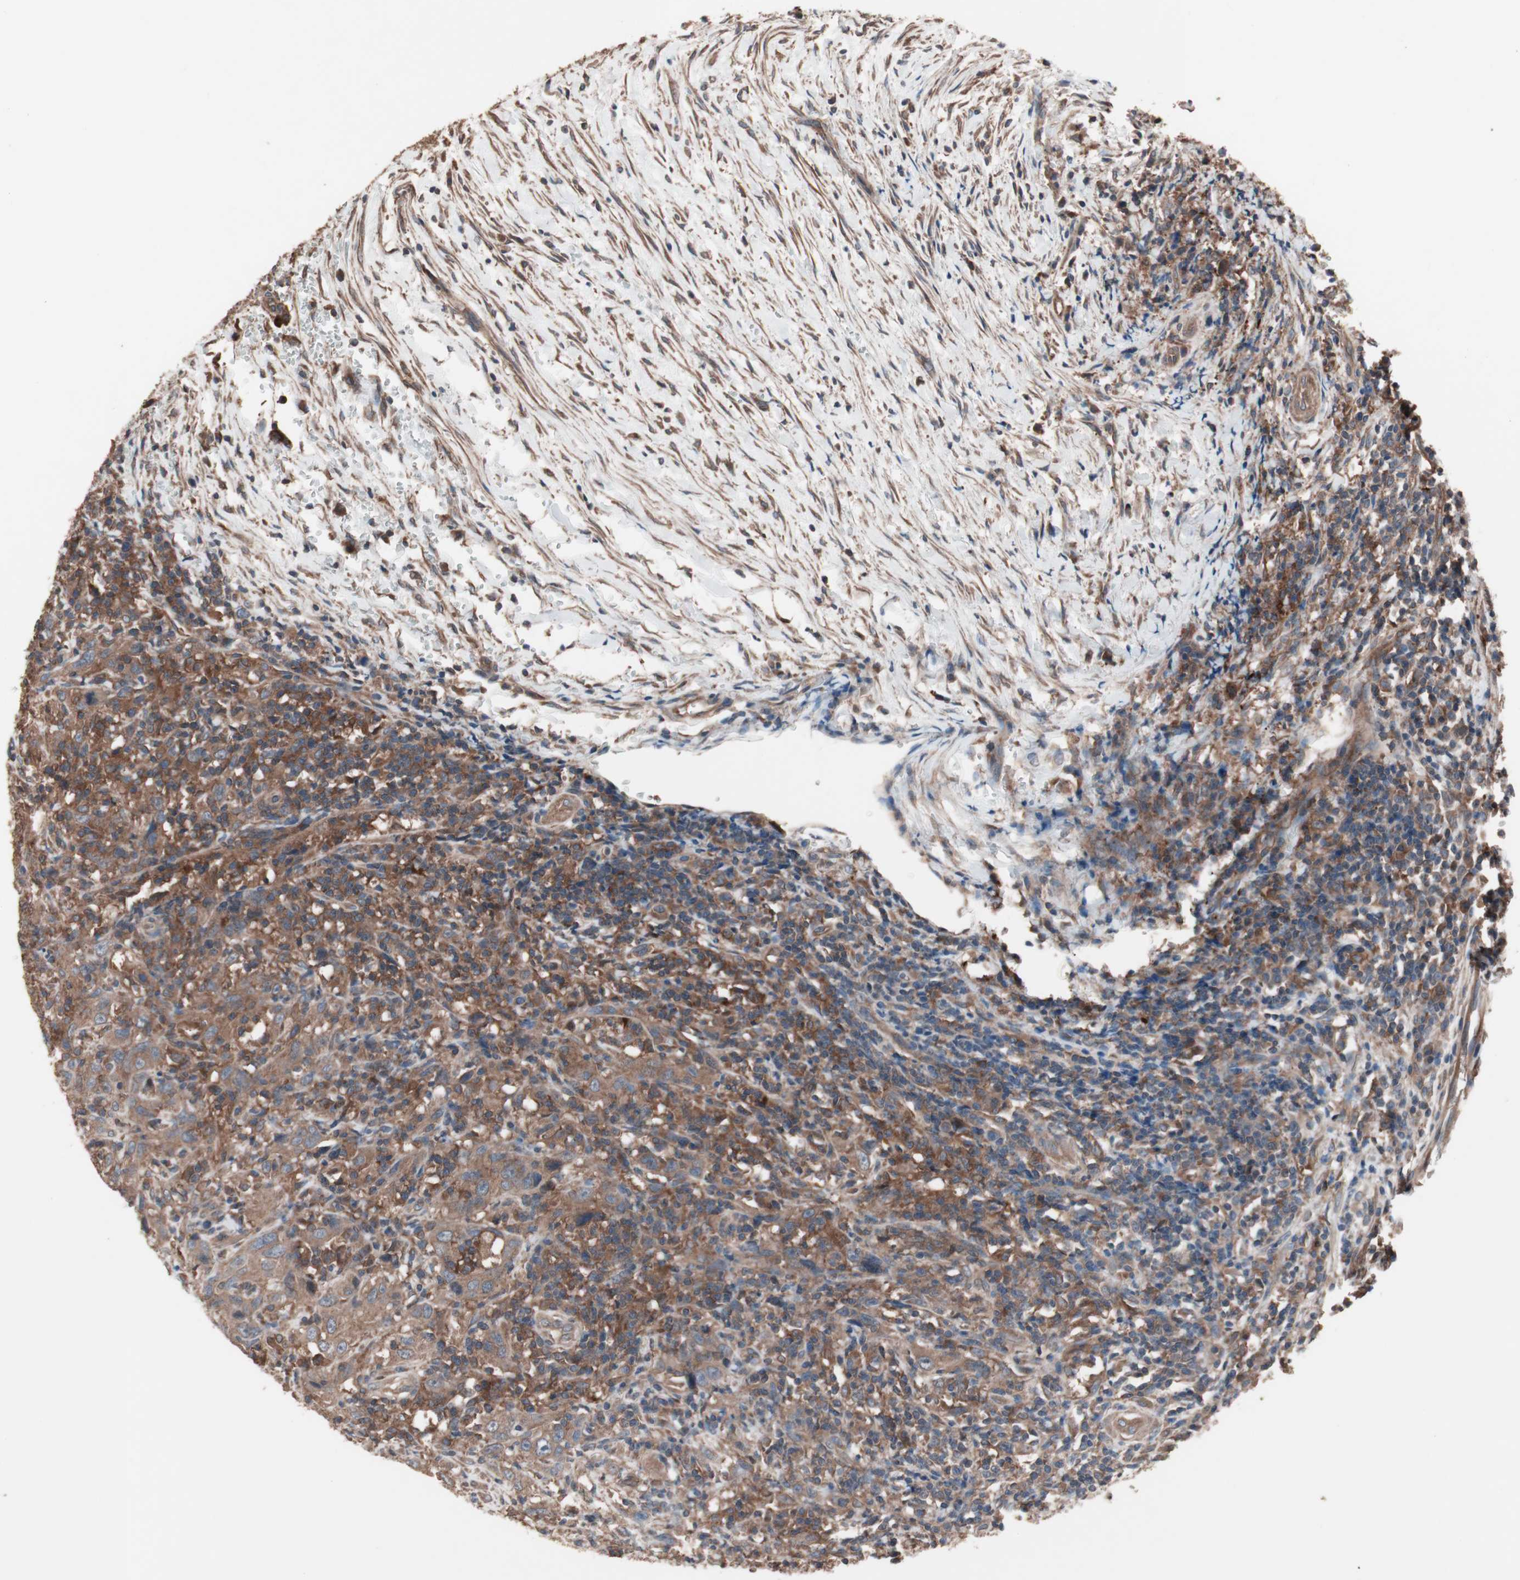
{"staining": {"intensity": "moderate", "quantity": ">75%", "location": "cytoplasmic/membranous"}, "tissue": "urothelial cancer", "cell_type": "Tumor cells", "image_type": "cancer", "snomed": [{"axis": "morphology", "description": "Urothelial carcinoma, High grade"}, {"axis": "topography", "description": "Urinary bladder"}], "caption": "Immunohistochemistry photomicrograph of neoplastic tissue: human urothelial cancer stained using immunohistochemistry reveals medium levels of moderate protein expression localized specifically in the cytoplasmic/membranous of tumor cells, appearing as a cytoplasmic/membranous brown color.", "gene": "ATG7", "patient": {"sex": "male", "age": 61}}